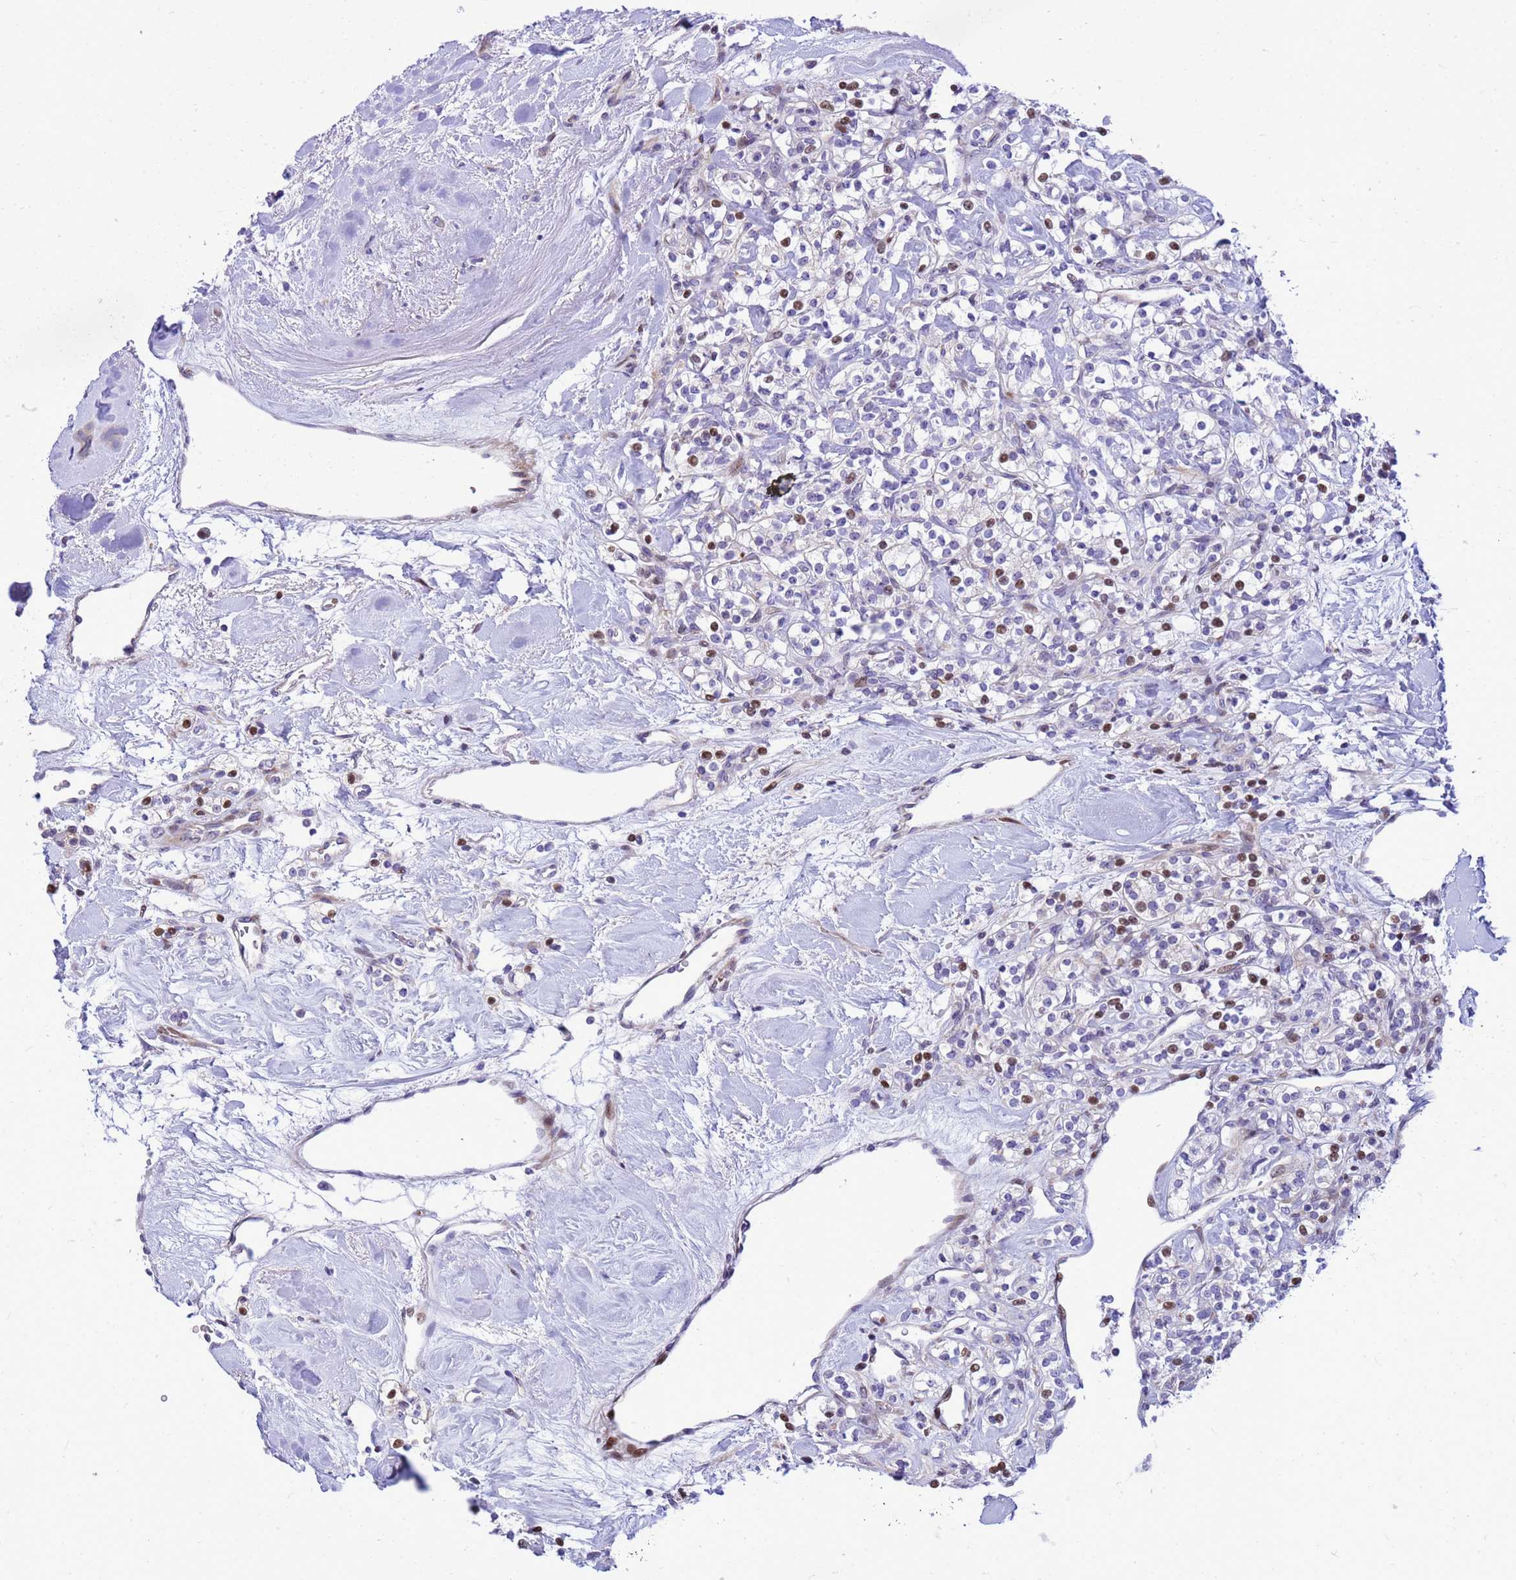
{"staining": {"intensity": "moderate", "quantity": "<25%", "location": "nuclear"}, "tissue": "renal cancer", "cell_type": "Tumor cells", "image_type": "cancer", "snomed": [{"axis": "morphology", "description": "Adenocarcinoma, NOS"}, {"axis": "topography", "description": "Kidney"}], "caption": "This is a histology image of IHC staining of renal cancer (adenocarcinoma), which shows moderate expression in the nuclear of tumor cells.", "gene": "ADAMTS7", "patient": {"sex": "male", "age": 77}}